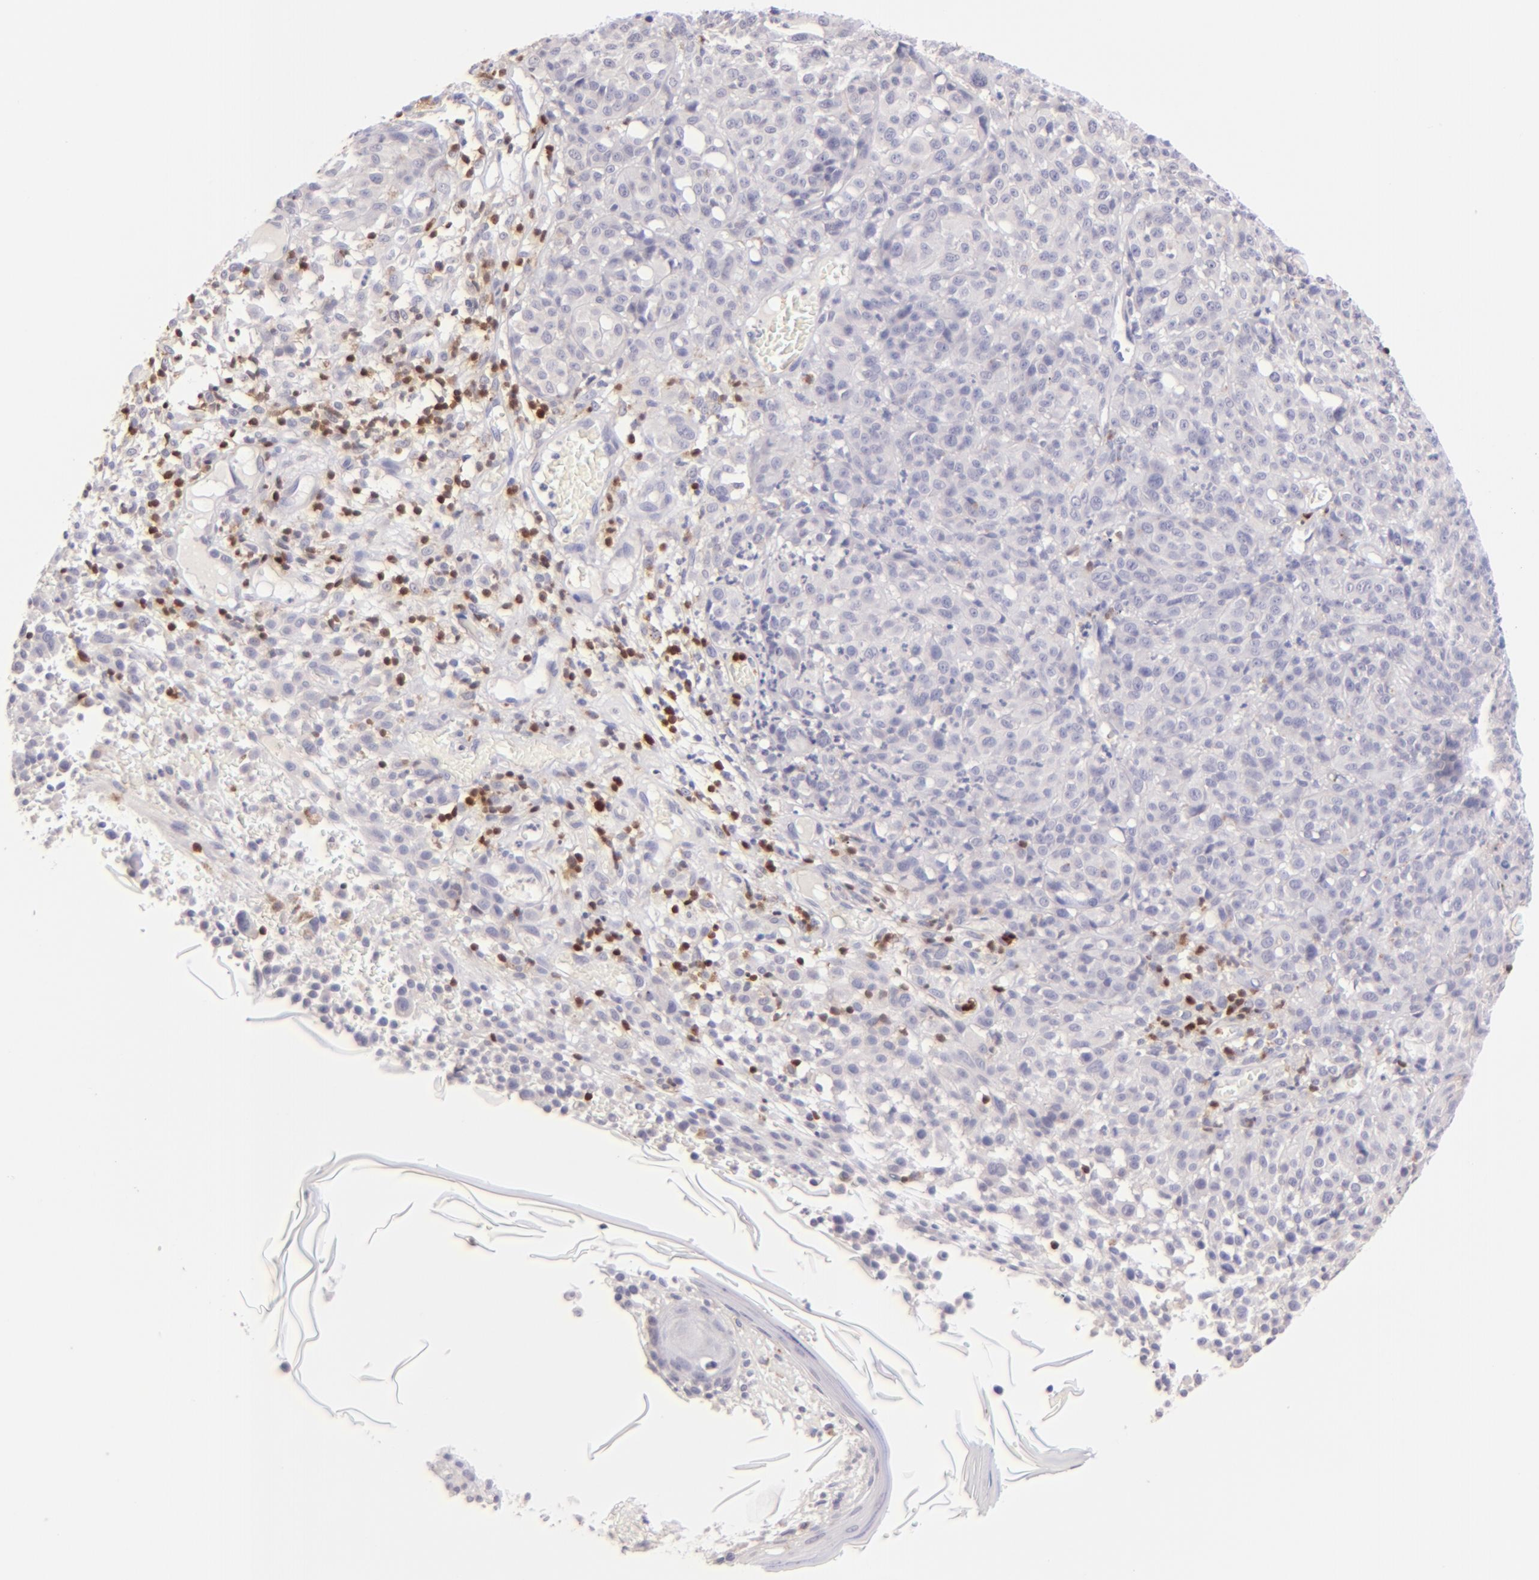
{"staining": {"intensity": "negative", "quantity": "none", "location": "none"}, "tissue": "melanoma", "cell_type": "Tumor cells", "image_type": "cancer", "snomed": [{"axis": "morphology", "description": "Malignant melanoma, NOS"}, {"axis": "topography", "description": "Skin"}], "caption": "Protein analysis of malignant melanoma reveals no significant staining in tumor cells.", "gene": "ZAP70", "patient": {"sex": "female", "age": 49}}